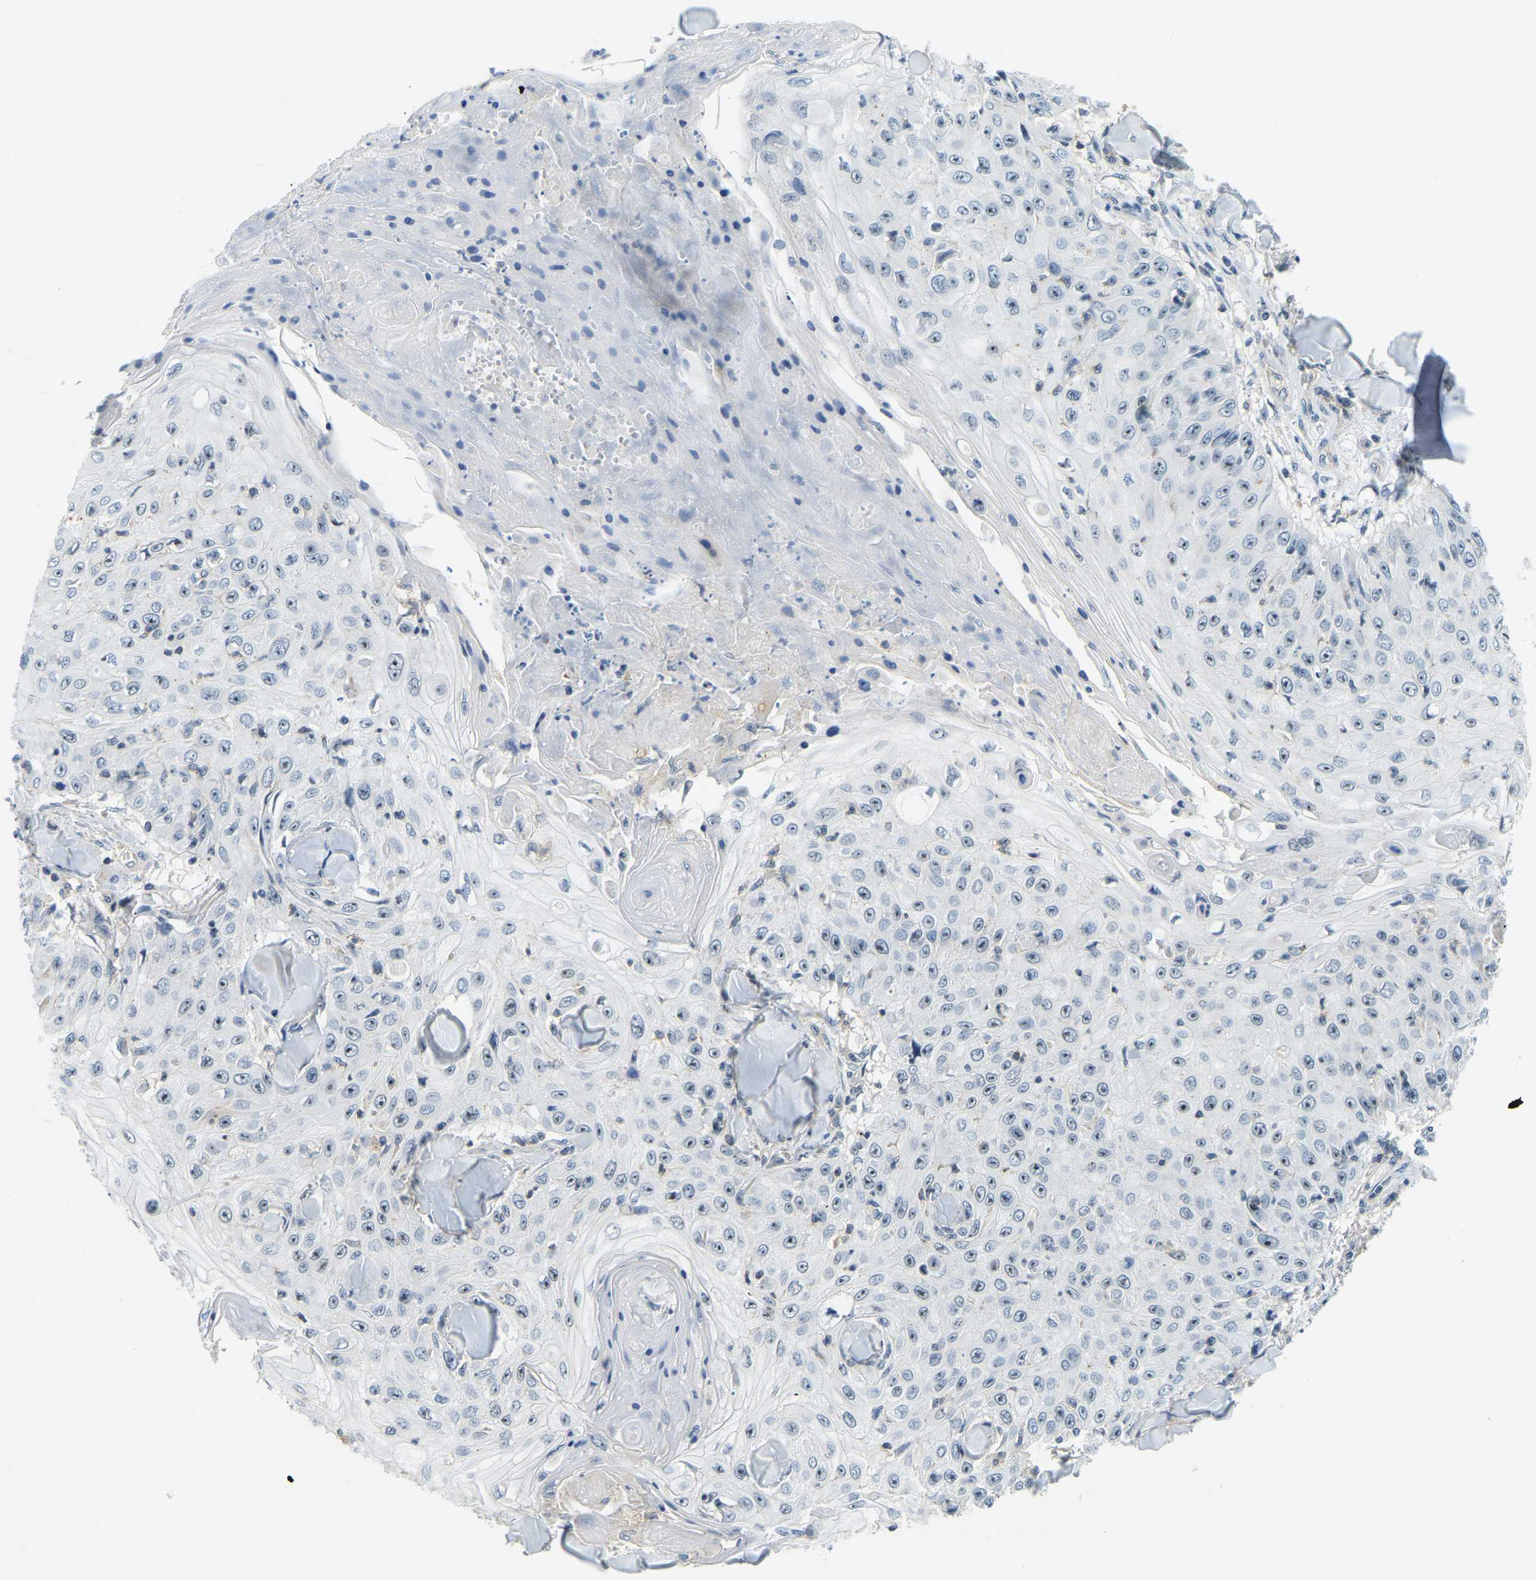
{"staining": {"intensity": "weak", "quantity": "<25%", "location": "nuclear"}, "tissue": "skin cancer", "cell_type": "Tumor cells", "image_type": "cancer", "snomed": [{"axis": "morphology", "description": "Squamous cell carcinoma, NOS"}, {"axis": "topography", "description": "Skin"}], "caption": "DAB (3,3'-diaminobenzidine) immunohistochemical staining of skin cancer exhibits no significant staining in tumor cells.", "gene": "RRP1", "patient": {"sex": "male", "age": 86}}